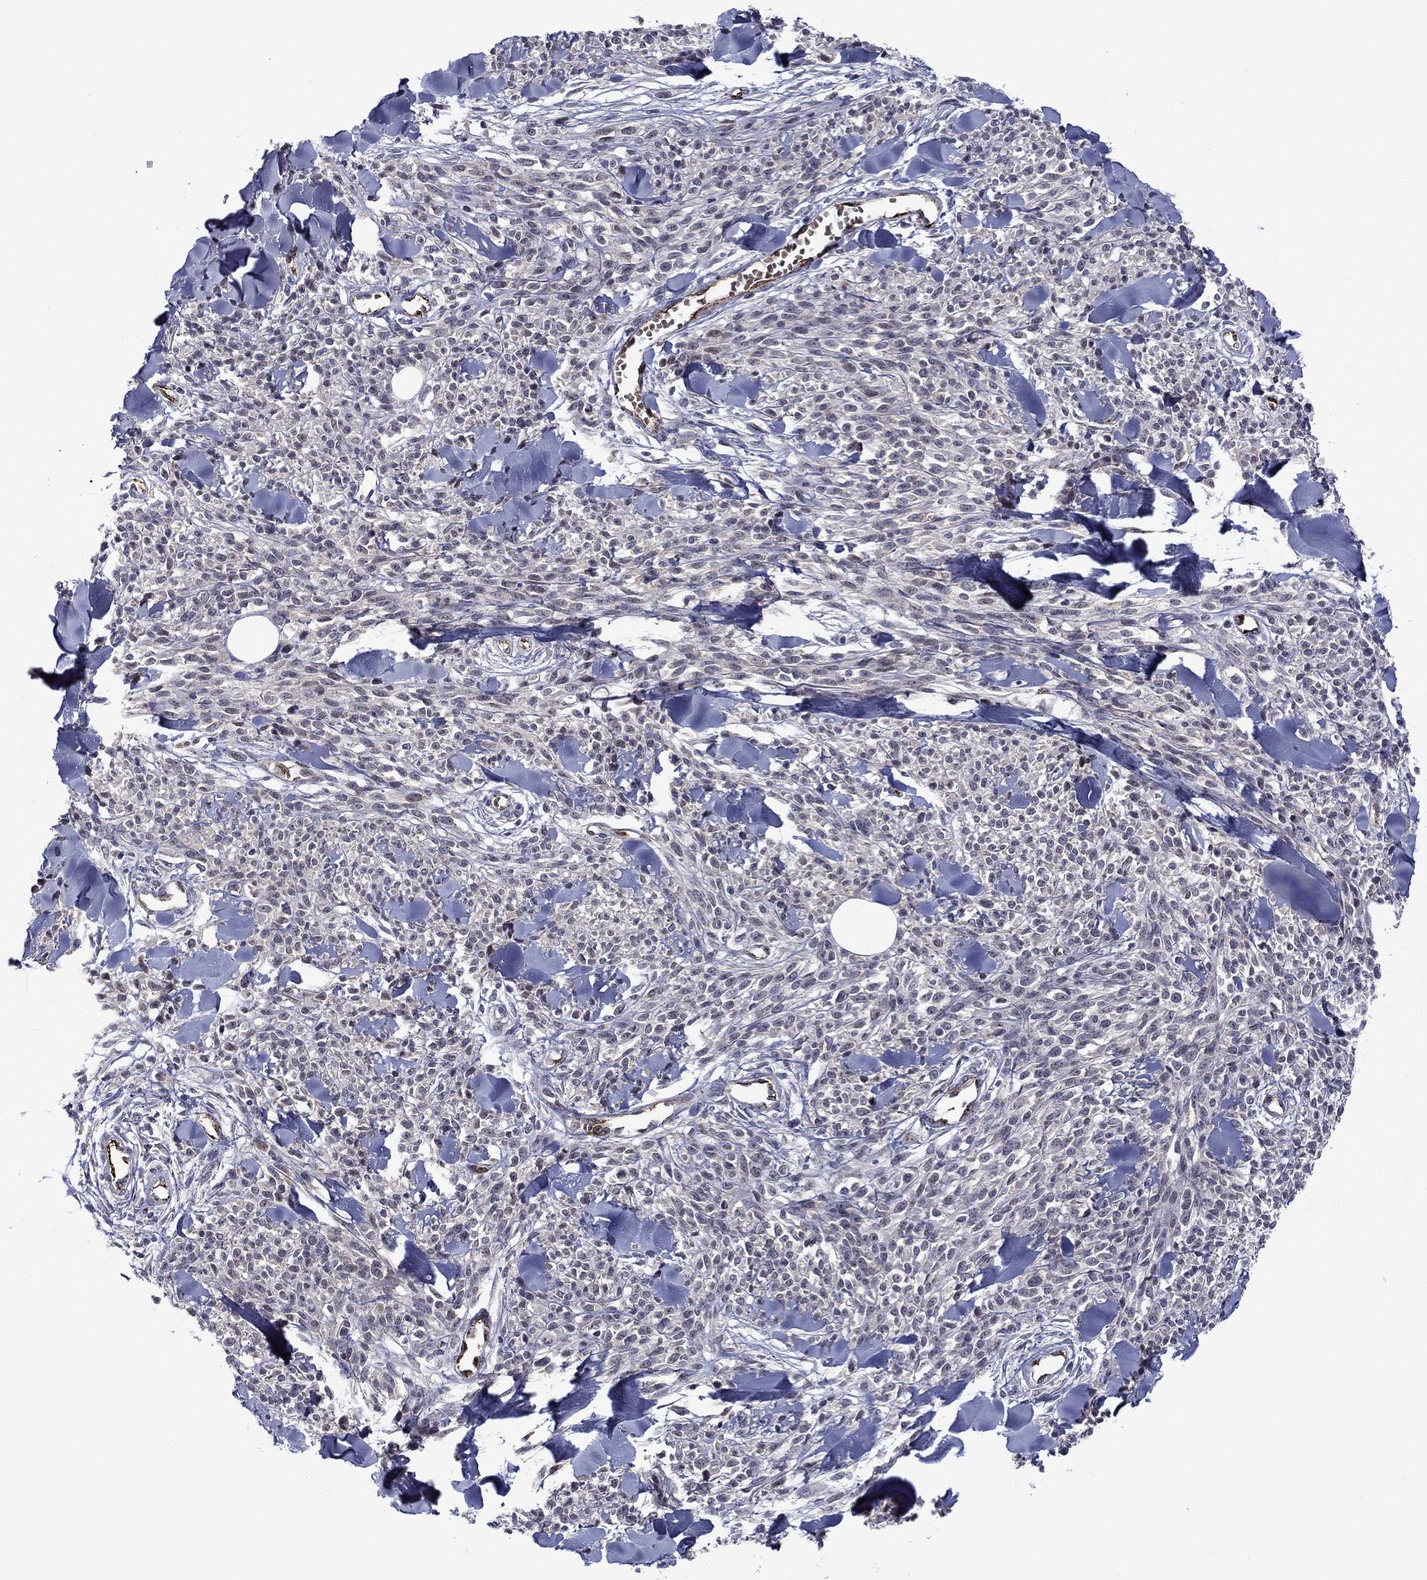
{"staining": {"intensity": "negative", "quantity": "none", "location": "none"}, "tissue": "melanoma", "cell_type": "Tumor cells", "image_type": "cancer", "snomed": [{"axis": "morphology", "description": "Malignant melanoma, NOS"}, {"axis": "topography", "description": "Skin"}, {"axis": "topography", "description": "Skin of trunk"}], "caption": "Immunohistochemistry of human melanoma reveals no staining in tumor cells. (DAB (3,3'-diaminobenzidine) immunohistochemistry with hematoxylin counter stain).", "gene": "SLITRK1", "patient": {"sex": "male", "age": 74}}